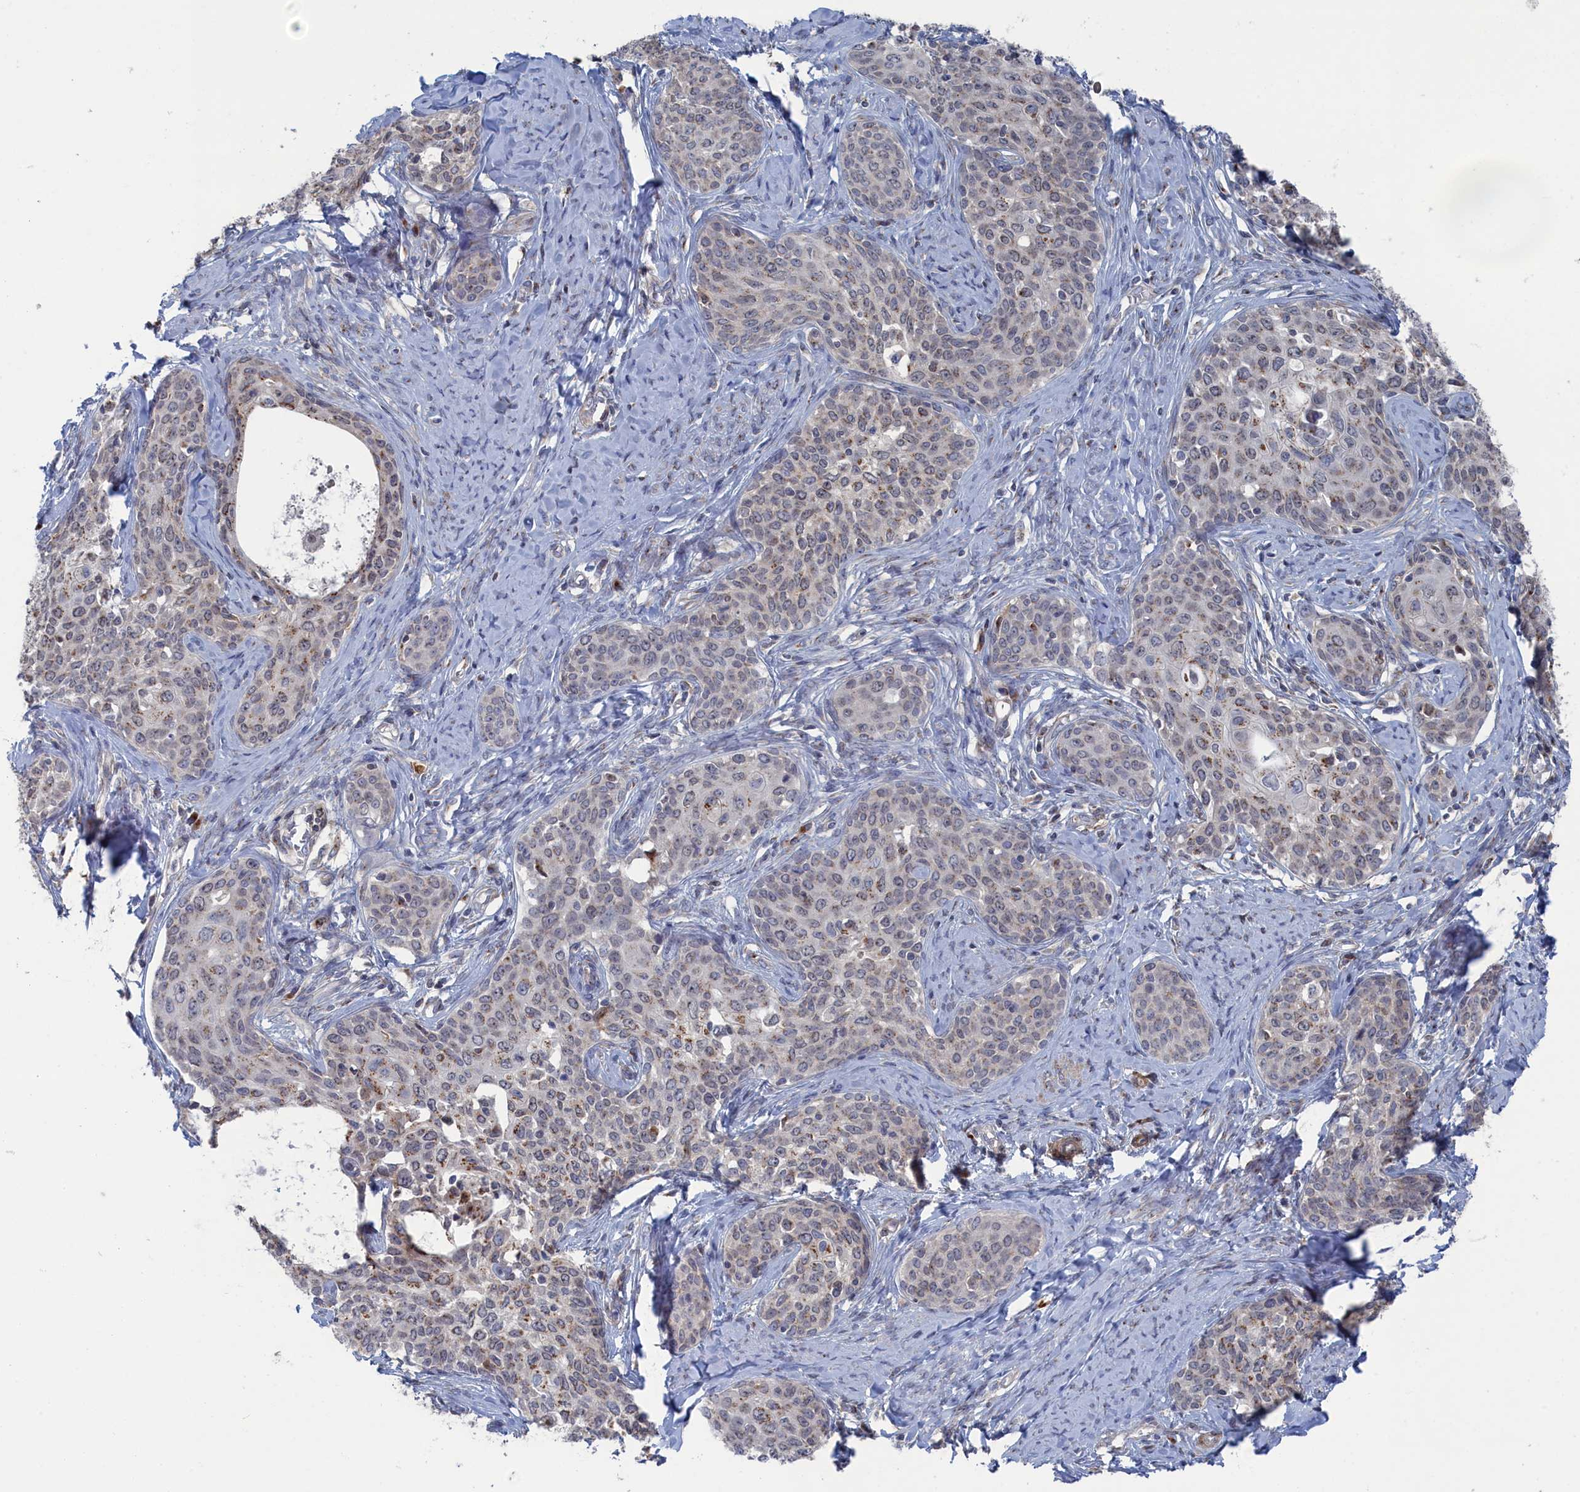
{"staining": {"intensity": "moderate", "quantity": "<25%", "location": "cytoplasmic/membranous"}, "tissue": "cervical cancer", "cell_type": "Tumor cells", "image_type": "cancer", "snomed": [{"axis": "morphology", "description": "Squamous cell carcinoma, NOS"}, {"axis": "morphology", "description": "Adenocarcinoma, NOS"}, {"axis": "topography", "description": "Cervix"}], "caption": "Tumor cells display moderate cytoplasmic/membranous staining in about <25% of cells in adenocarcinoma (cervical).", "gene": "IRX1", "patient": {"sex": "female", "age": 52}}